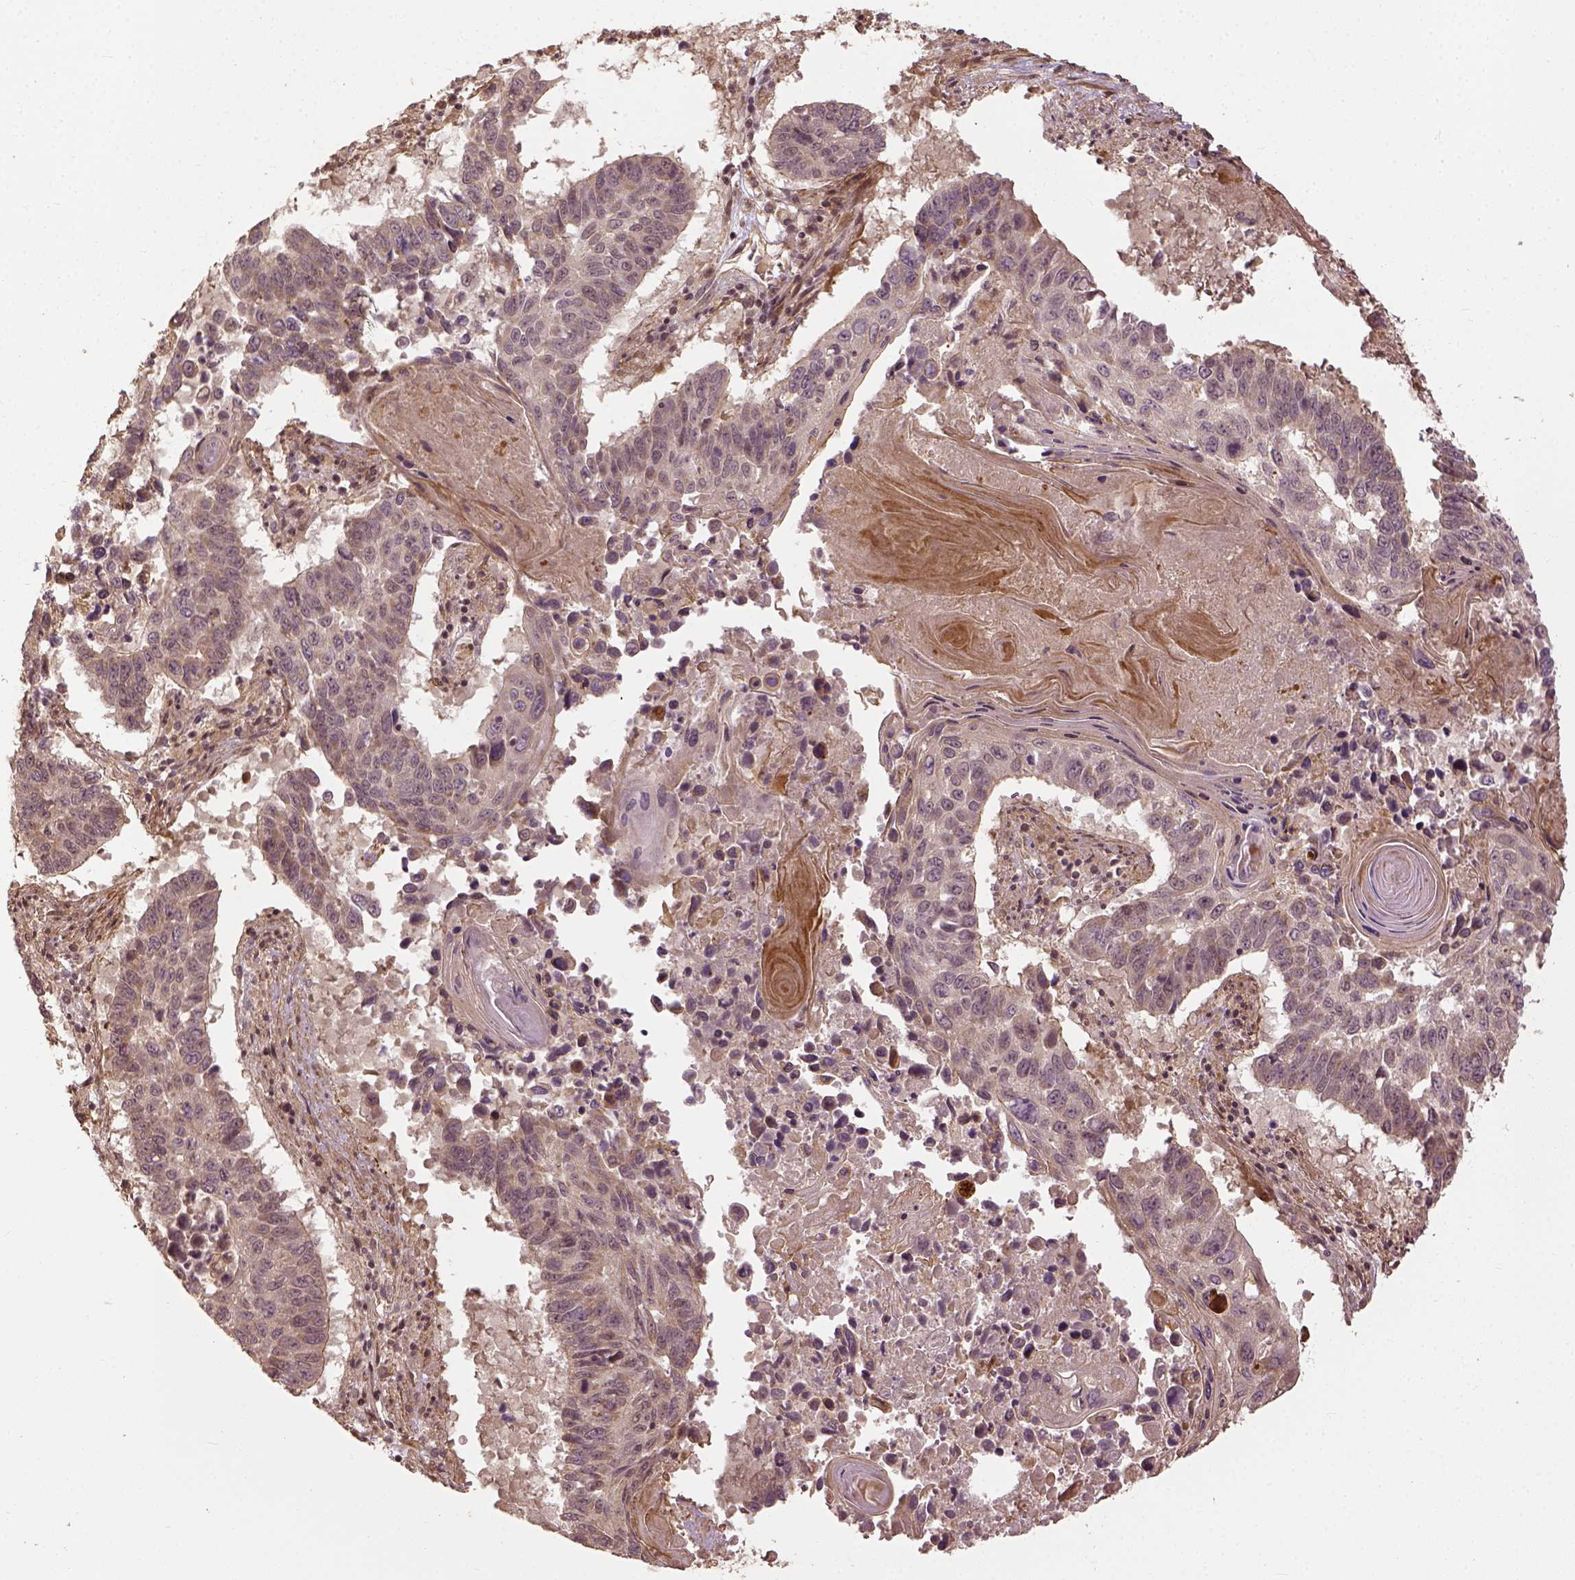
{"staining": {"intensity": "weak", "quantity": "<25%", "location": "cytoplasmic/membranous"}, "tissue": "lung cancer", "cell_type": "Tumor cells", "image_type": "cancer", "snomed": [{"axis": "morphology", "description": "Squamous cell carcinoma, NOS"}, {"axis": "topography", "description": "Lung"}], "caption": "DAB immunohistochemical staining of lung cancer demonstrates no significant staining in tumor cells.", "gene": "VEGFA", "patient": {"sex": "male", "age": 73}}